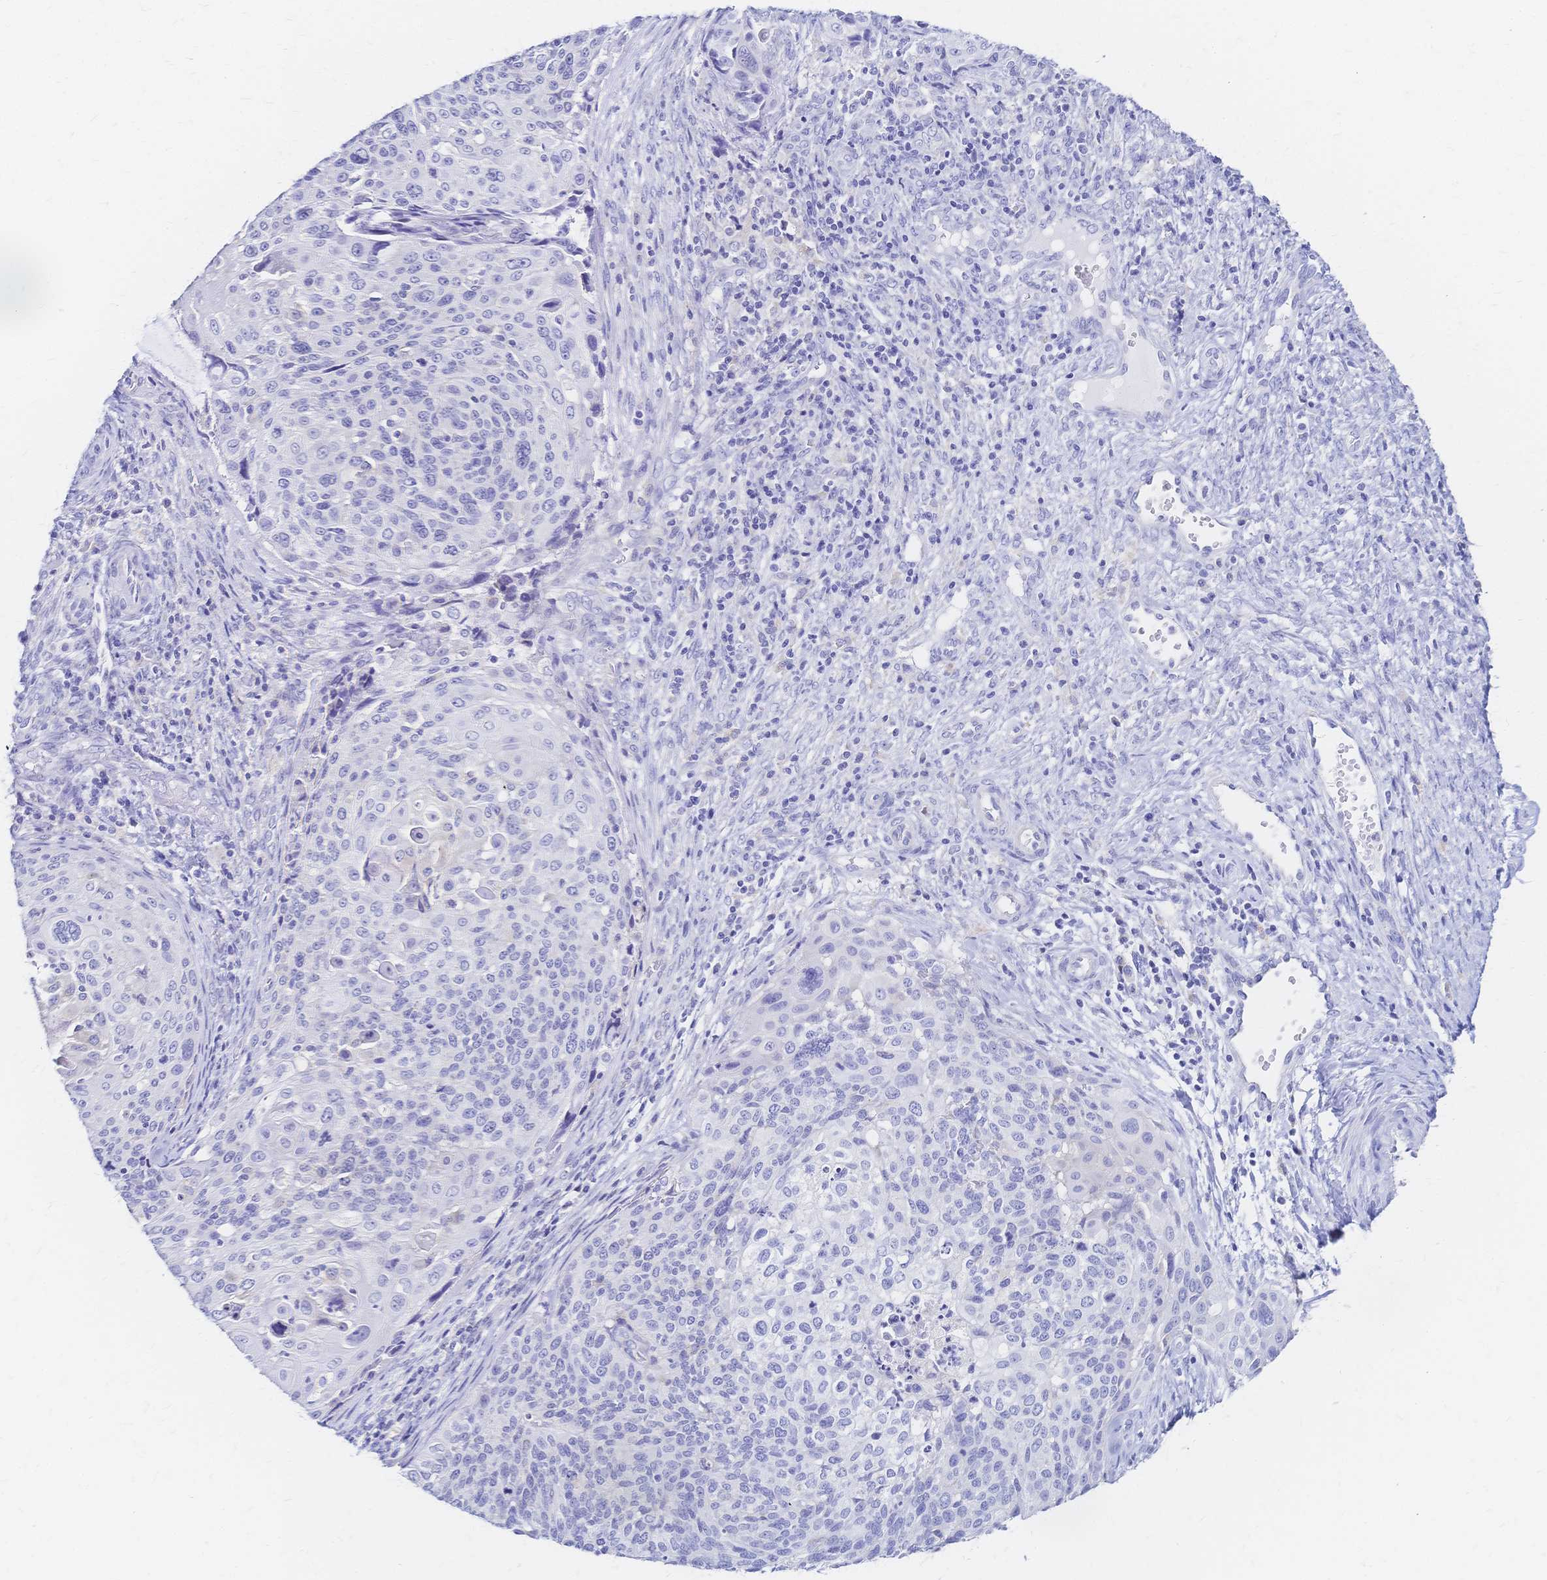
{"staining": {"intensity": "negative", "quantity": "none", "location": "none"}, "tissue": "cervical cancer", "cell_type": "Tumor cells", "image_type": "cancer", "snomed": [{"axis": "morphology", "description": "Squamous cell carcinoma, NOS"}, {"axis": "topography", "description": "Cervix"}], "caption": "Histopathology image shows no protein staining in tumor cells of cervical cancer tissue.", "gene": "SLC5A1", "patient": {"sex": "female", "age": 49}}